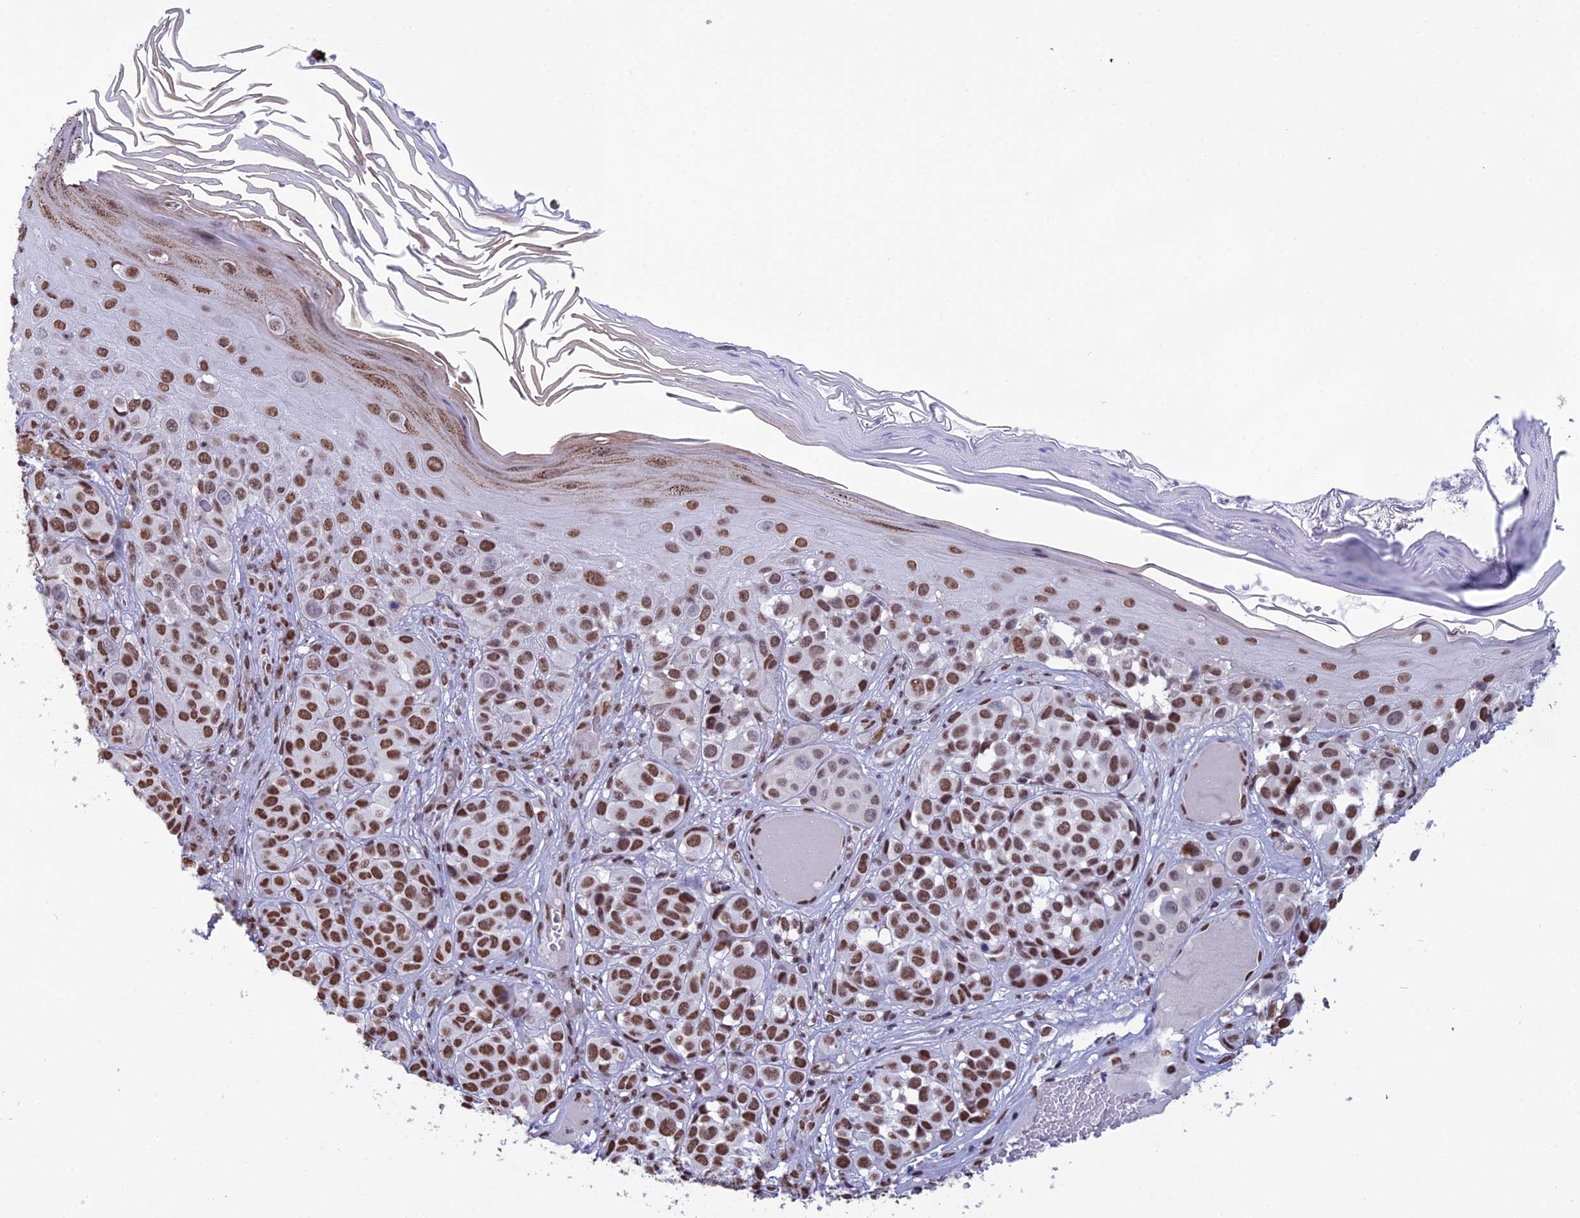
{"staining": {"intensity": "moderate", "quantity": ">75%", "location": "nuclear"}, "tissue": "melanoma", "cell_type": "Tumor cells", "image_type": "cancer", "snomed": [{"axis": "morphology", "description": "Malignant melanoma, NOS"}, {"axis": "topography", "description": "Skin"}], "caption": "Protein expression analysis of melanoma reveals moderate nuclear staining in about >75% of tumor cells.", "gene": "PRAMEF12", "patient": {"sex": "male", "age": 38}}